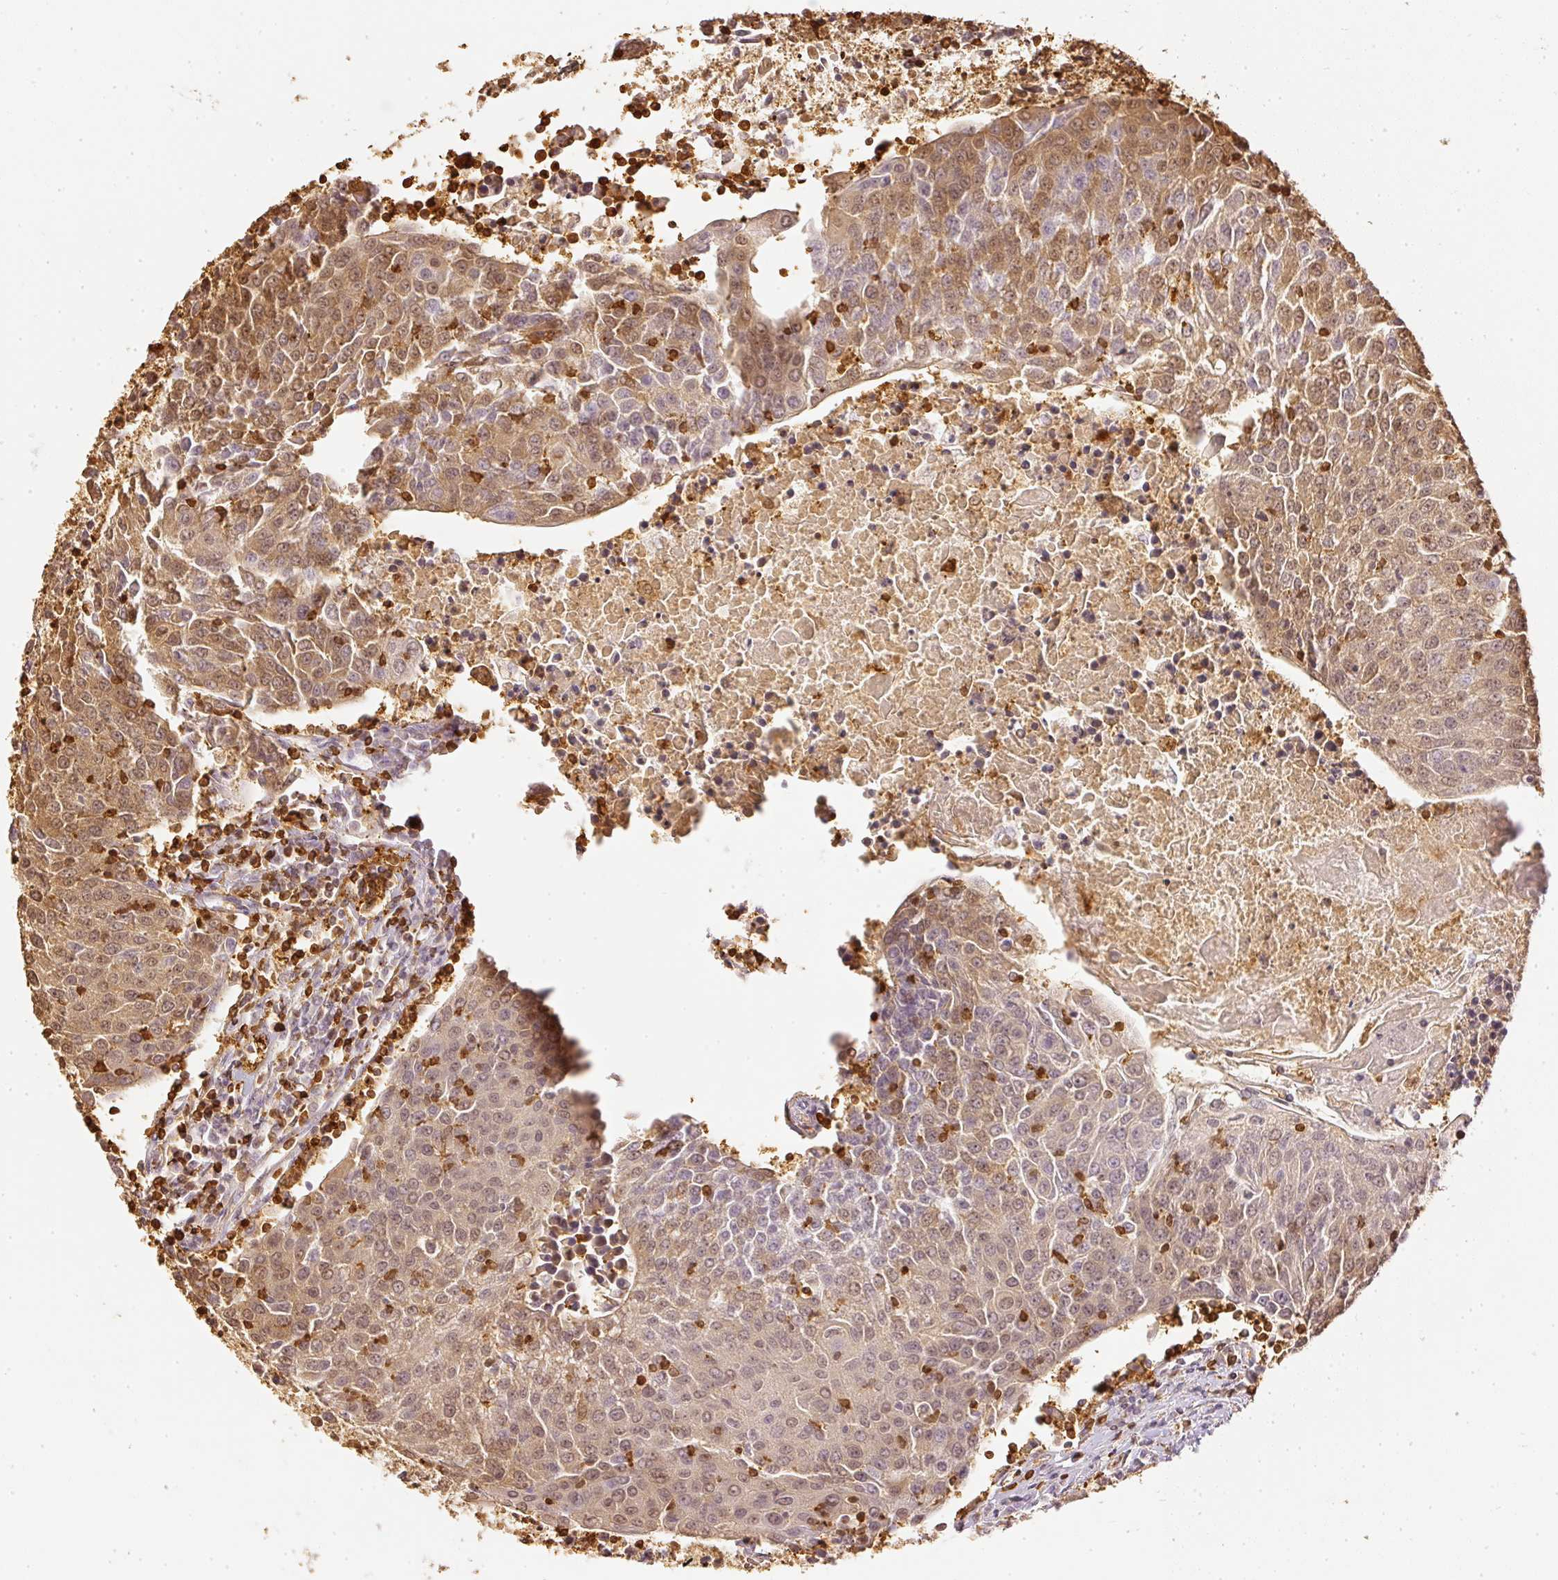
{"staining": {"intensity": "moderate", "quantity": ">75%", "location": "cytoplasmic/membranous,nuclear"}, "tissue": "urothelial cancer", "cell_type": "Tumor cells", "image_type": "cancer", "snomed": [{"axis": "morphology", "description": "Urothelial carcinoma, High grade"}, {"axis": "topography", "description": "Urinary bladder"}], "caption": "Moderate cytoplasmic/membranous and nuclear staining for a protein is identified in about >75% of tumor cells of high-grade urothelial carcinoma using immunohistochemistry.", "gene": "PFN1", "patient": {"sex": "female", "age": 85}}